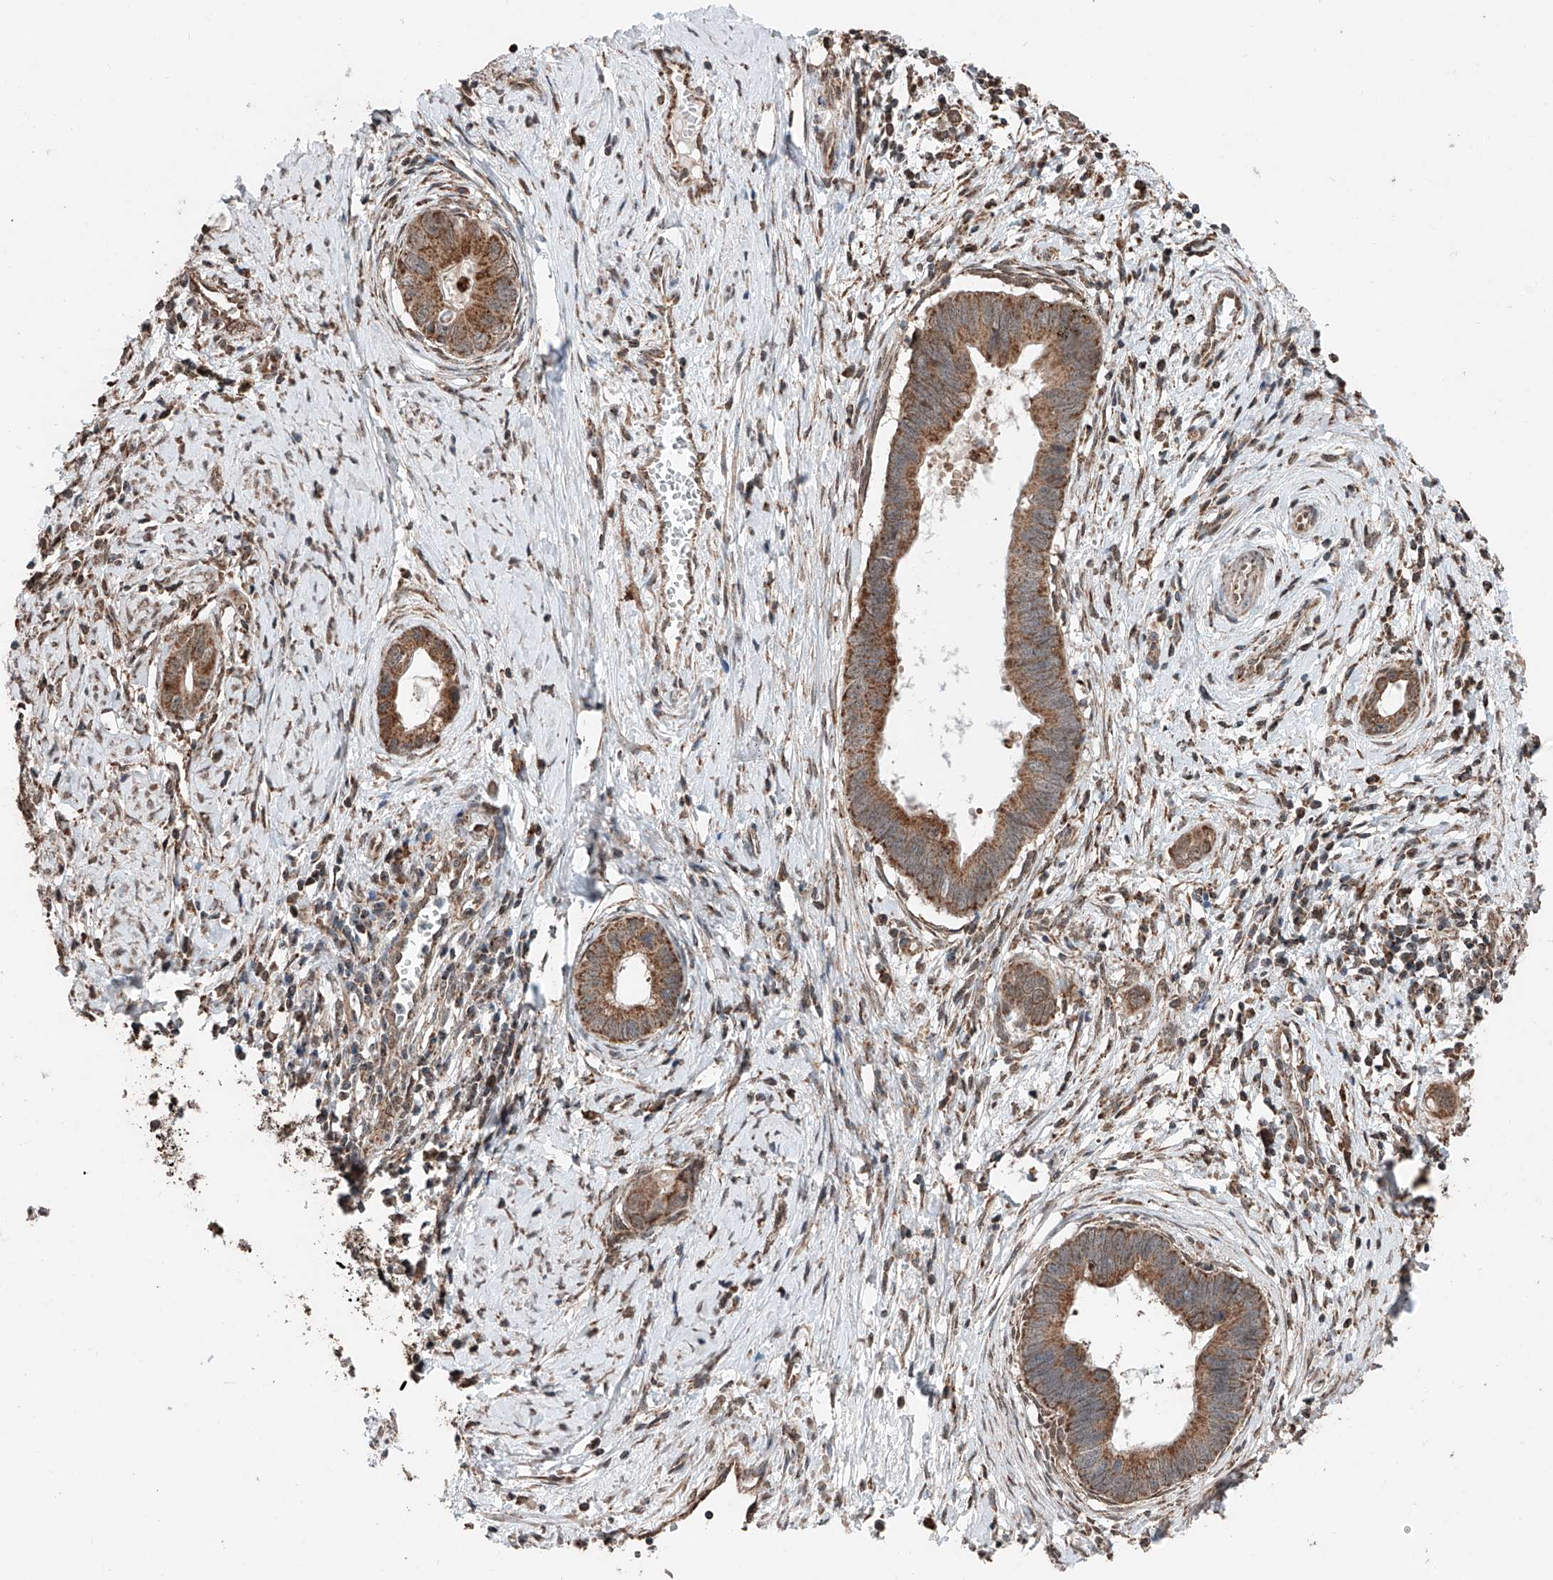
{"staining": {"intensity": "moderate", "quantity": ">75%", "location": "cytoplasmic/membranous"}, "tissue": "cervical cancer", "cell_type": "Tumor cells", "image_type": "cancer", "snomed": [{"axis": "morphology", "description": "Adenocarcinoma, NOS"}, {"axis": "topography", "description": "Cervix"}], "caption": "This image displays immunohistochemistry staining of human cervical cancer, with medium moderate cytoplasmic/membranous staining in approximately >75% of tumor cells.", "gene": "ZNF445", "patient": {"sex": "female", "age": 44}}